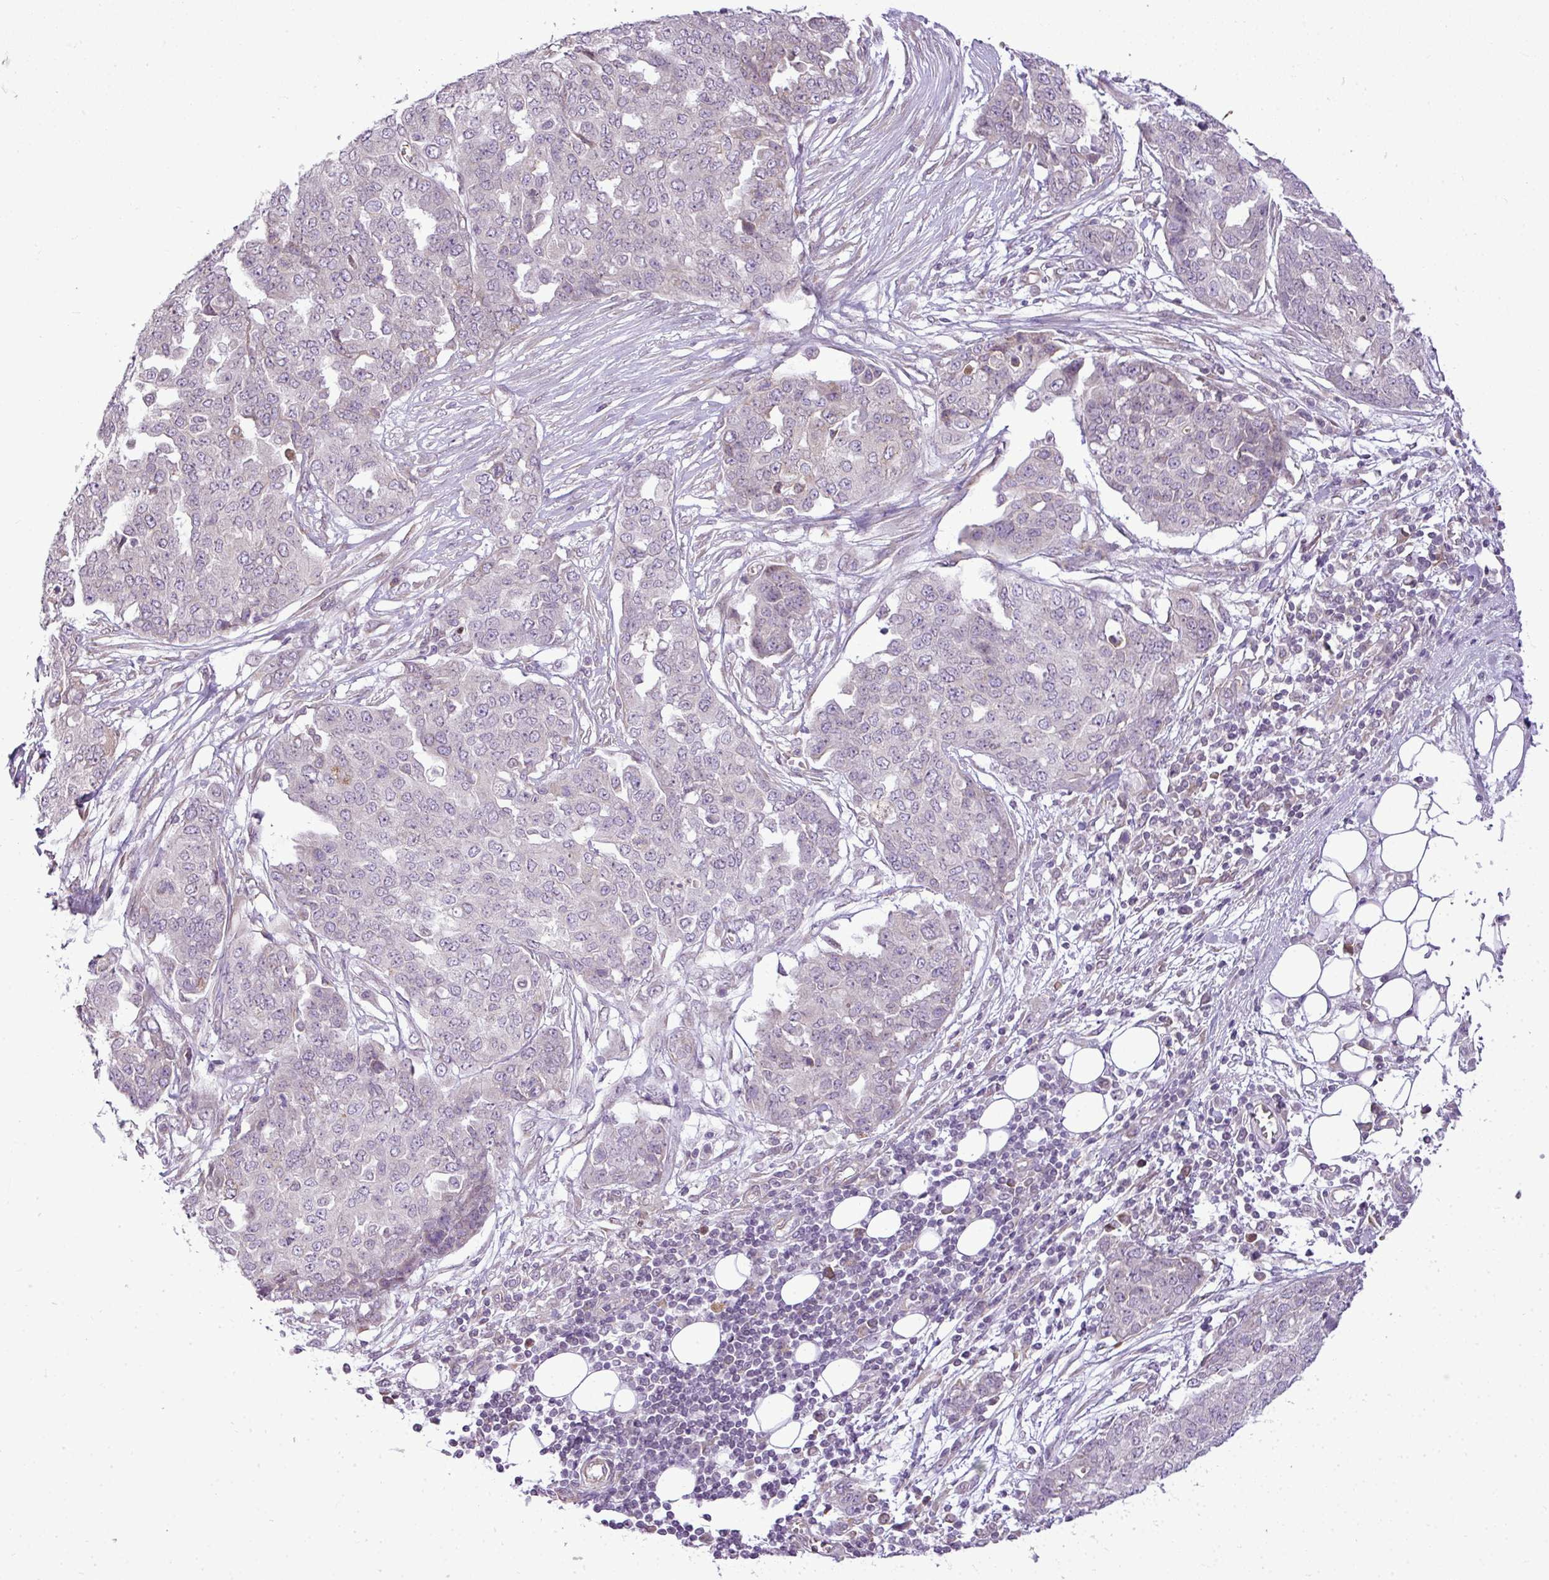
{"staining": {"intensity": "negative", "quantity": "none", "location": "none"}, "tissue": "ovarian cancer", "cell_type": "Tumor cells", "image_type": "cancer", "snomed": [{"axis": "morphology", "description": "Cystadenocarcinoma, serous, NOS"}, {"axis": "topography", "description": "Soft tissue"}, {"axis": "topography", "description": "Ovary"}], "caption": "Immunohistochemical staining of human ovarian serous cystadenocarcinoma reveals no significant expression in tumor cells.", "gene": "COX18", "patient": {"sex": "female", "age": 57}}